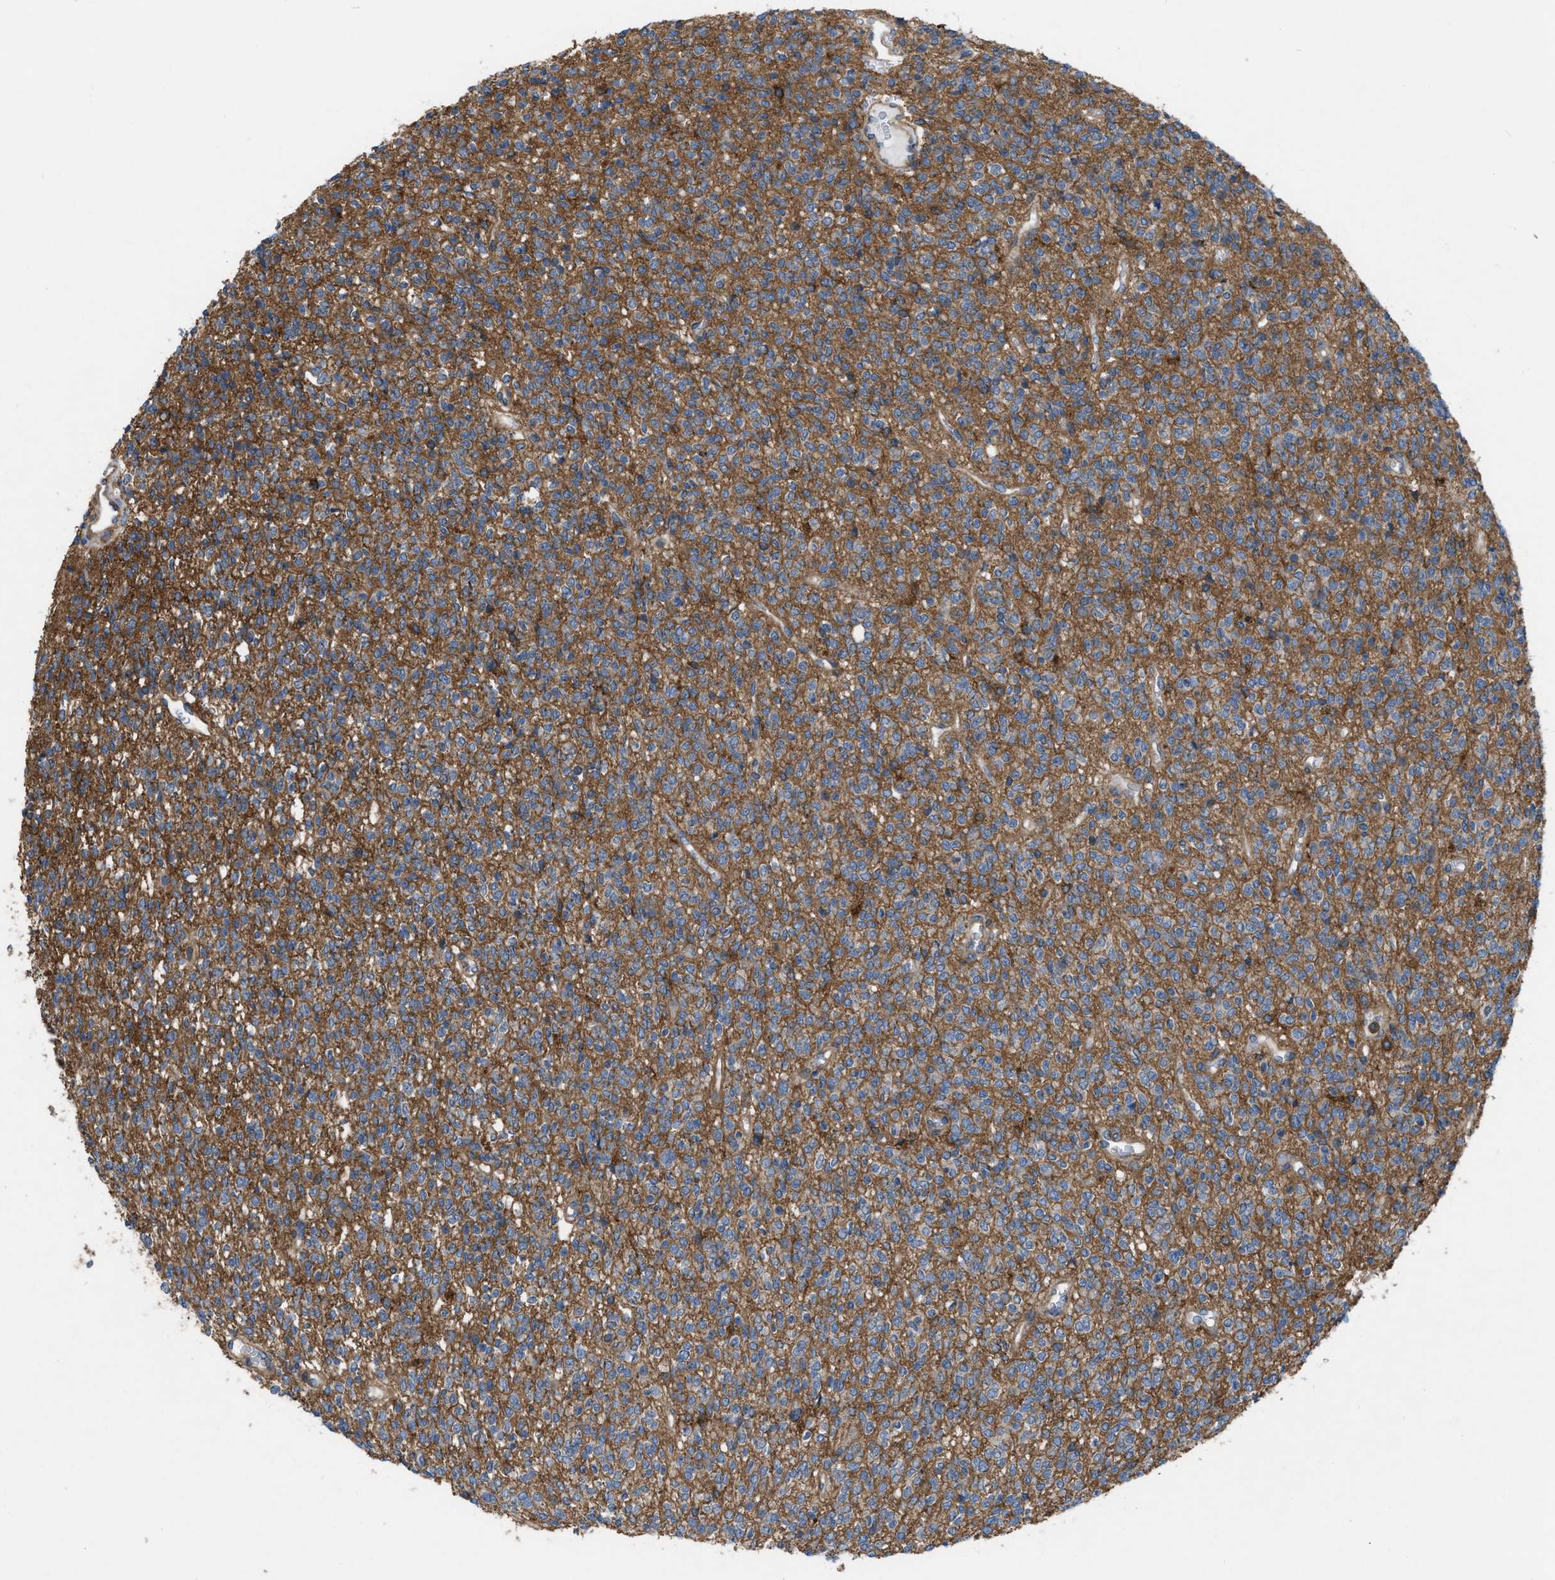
{"staining": {"intensity": "moderate", "quantity": "<25%", "location": "cytoplasmic/membranous"}, "tissue": "glioma", "cell_type": "Tumor cells", "image_type": "cancer", "snomed": [{"axis": "morphology", "description": "Glioma, malignant, High grade"}, {"axis": "topography", "description": "Brain"}], "caption": "High-power microscopy captured an immunohistochemistry (IHC) micrograph of glioma, revealing moderate cytoplasmic/membranous positivity in approximately <25% of tumor cells.", "gene": "MYO18A", "patient": {"sex": "male", "age": 34}}